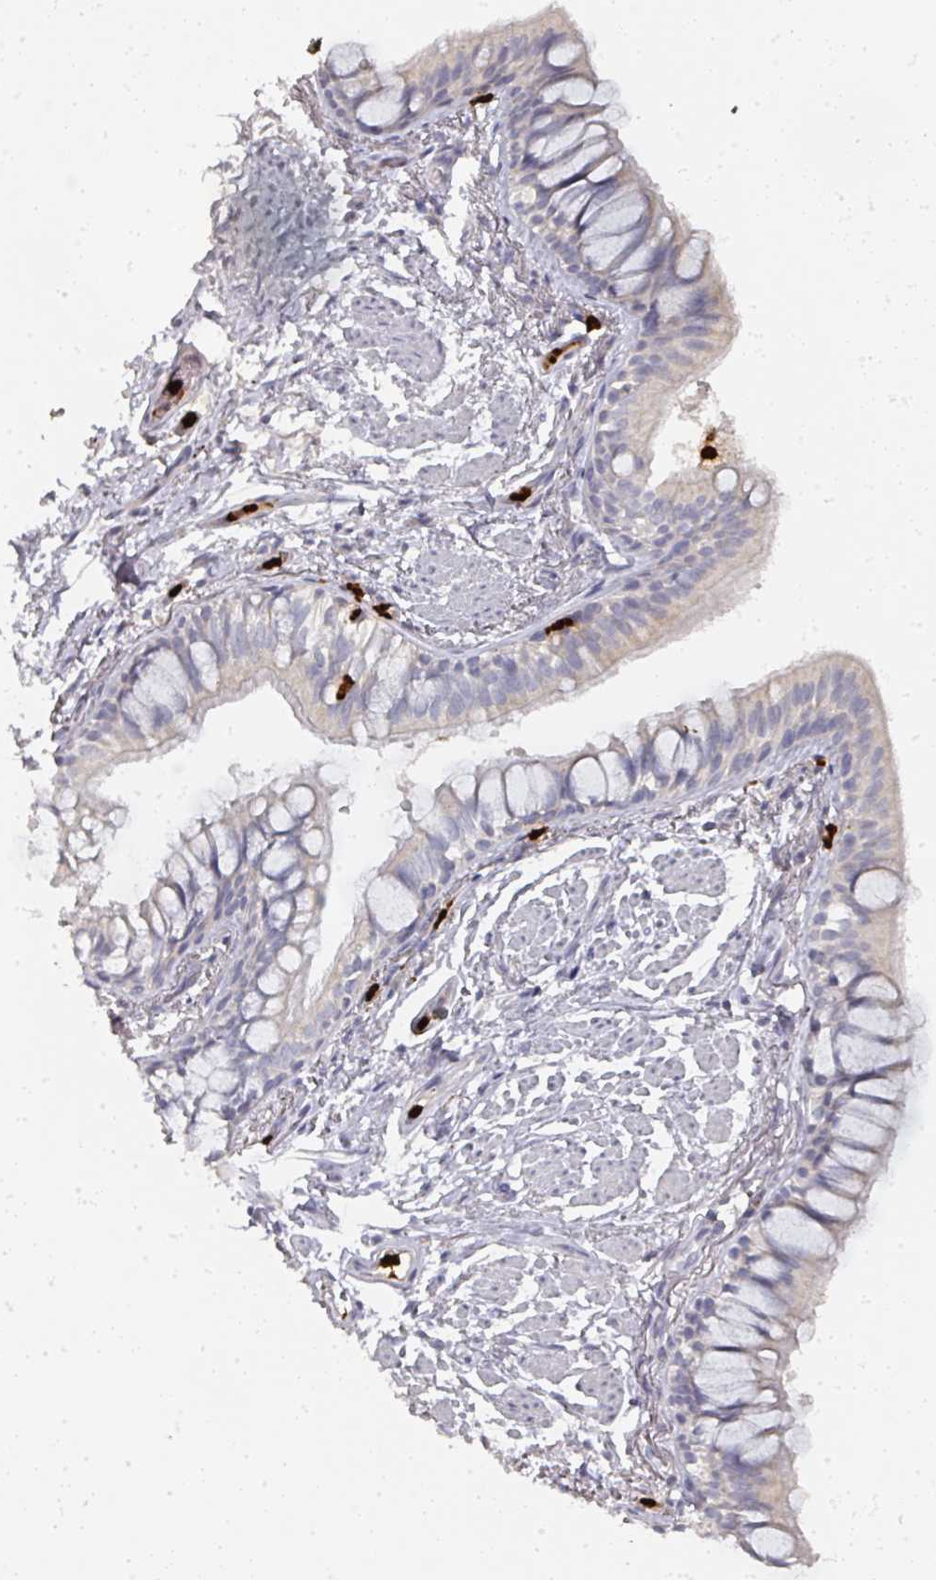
{"staining": {"intensity": "negative", "quantity": "none", "location": "none"}, "tissue": "bronchus", "cell_type": "Respiratory epithelial cells", "image_type": "normal", "snomed": [{"axis": "morphology", "description": "Normal tissue, NOS"}, {"axis": "topography", "description": "Bronchus"}], "caption": "The photomicrograph reveals no significant expression in respiratory epithelial cells of bronchus. (DAB immunohistochemistry with hematoxylin counter stain).", "gene": "CAMP", "patient": {"sex": "male", "age": 70}}